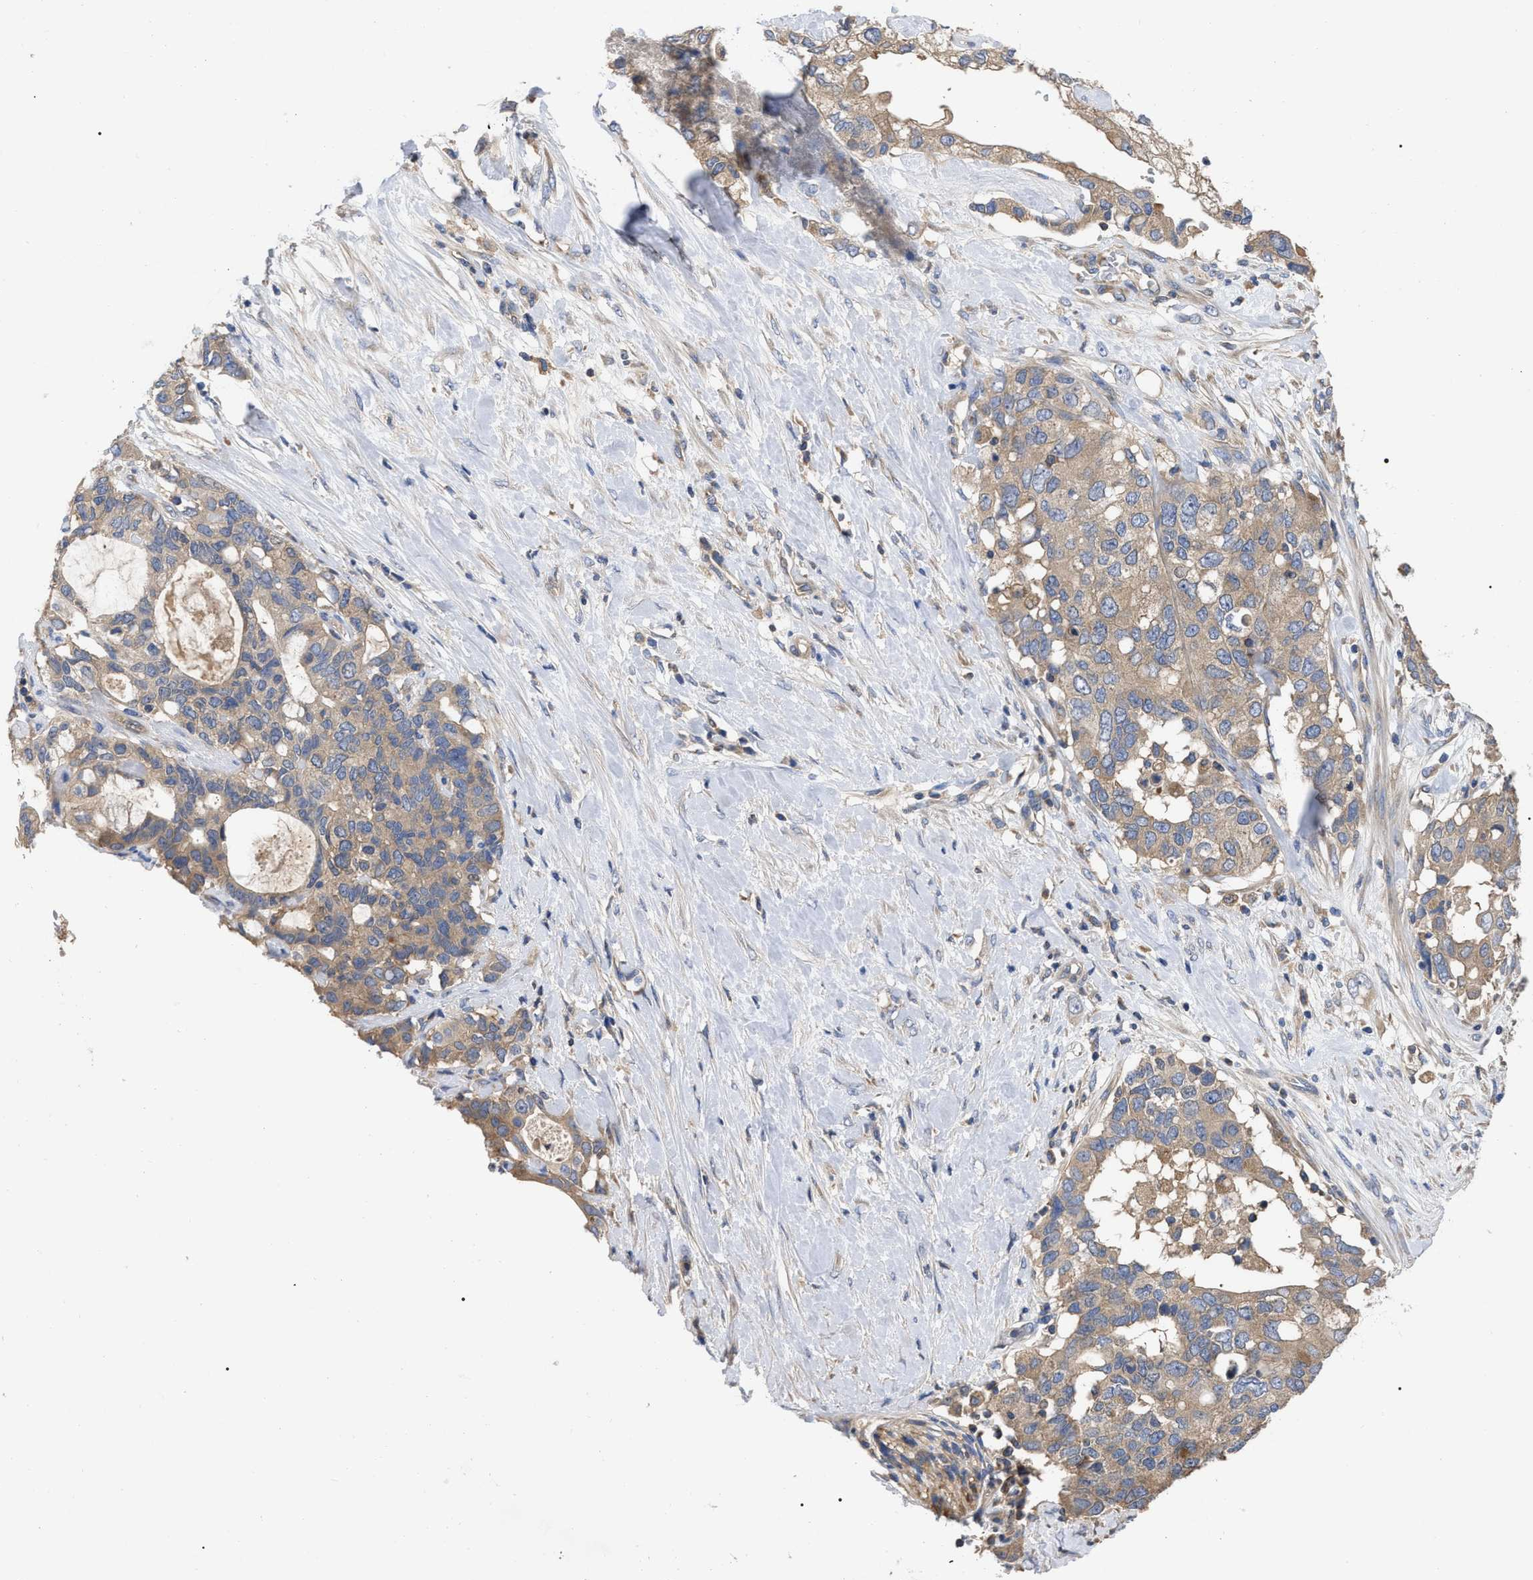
{"staining": {"intensity": "weak", "quantity": ">75%", "location": "cytoplasmic/membranous"}, "tissue": "pancreatic cancer", "cell_type": "Tumor cells", "image_type": "cancer", "snomed": [{"axis": "morphology", "description": "Adenocarcinoma, NOS"}, {"axis": "topography", "description": "Pancreas"}], "caption": "This micrograph reveals IHC staining of adenocarcinoma (pancreatic), with low weak cytoplasmic/membranous positivity in about >75% of tumor cells.", "gene": "RAP1GDS1", "patient": {"sex": "female", "age": 56}}